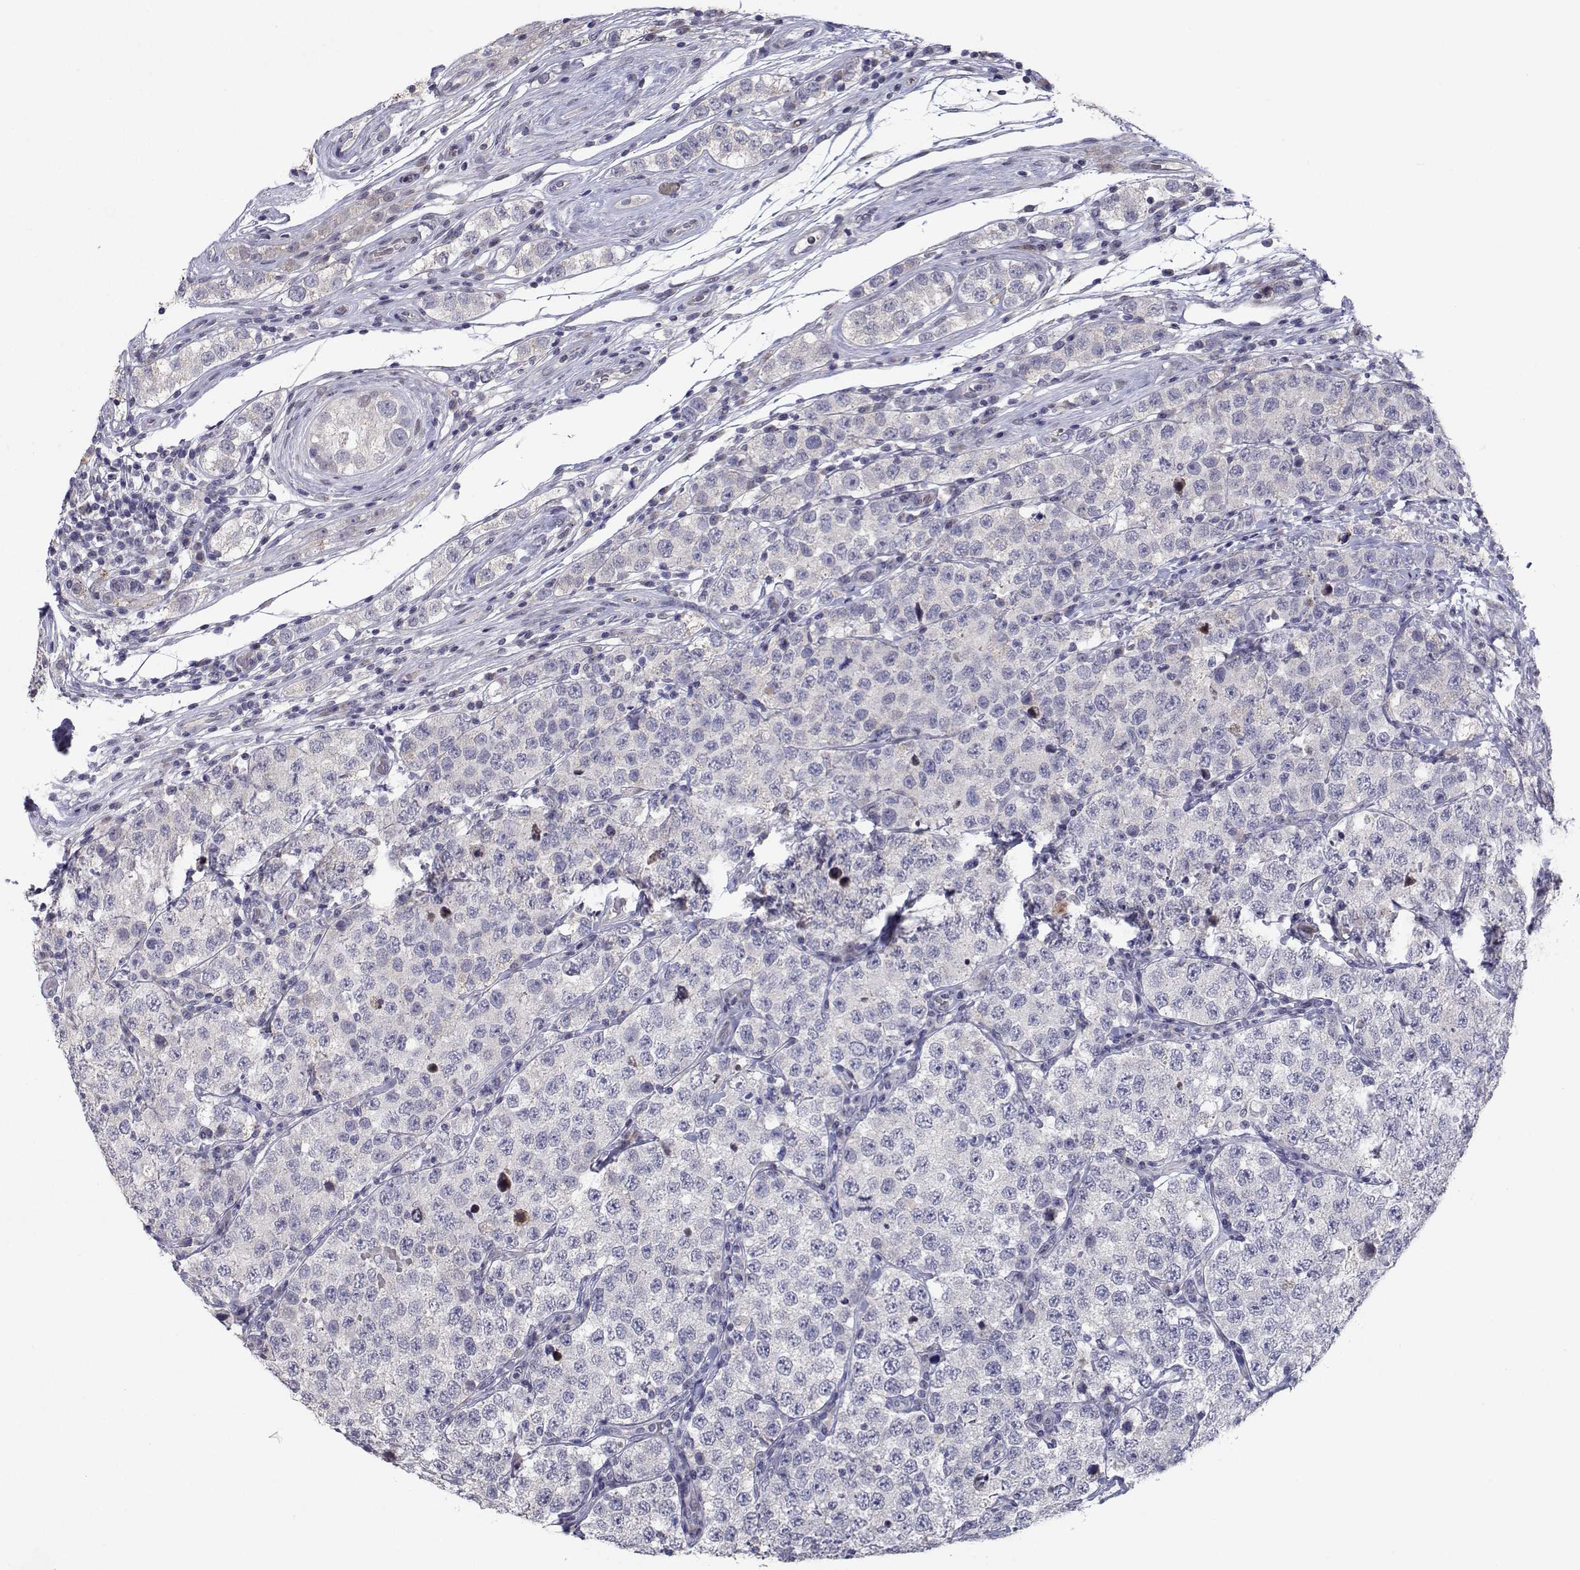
{"staining": {"intensity": "negative", "quantity": "none", "location": "none"}, "tissue": "testis cancer", "cell_type": "Tumor cells", "image_type": "cancer", "snomed": [{"axis": "morphology", "description": "Seminoma, NOS"}, {"axis": "topography", "description": "Testis"}], "caption": "This is an IHC image of testis cancer. There is no staining in tumor cells.", "gene": "RBPJL", "patient": {"sex": "male", "age": 34}}